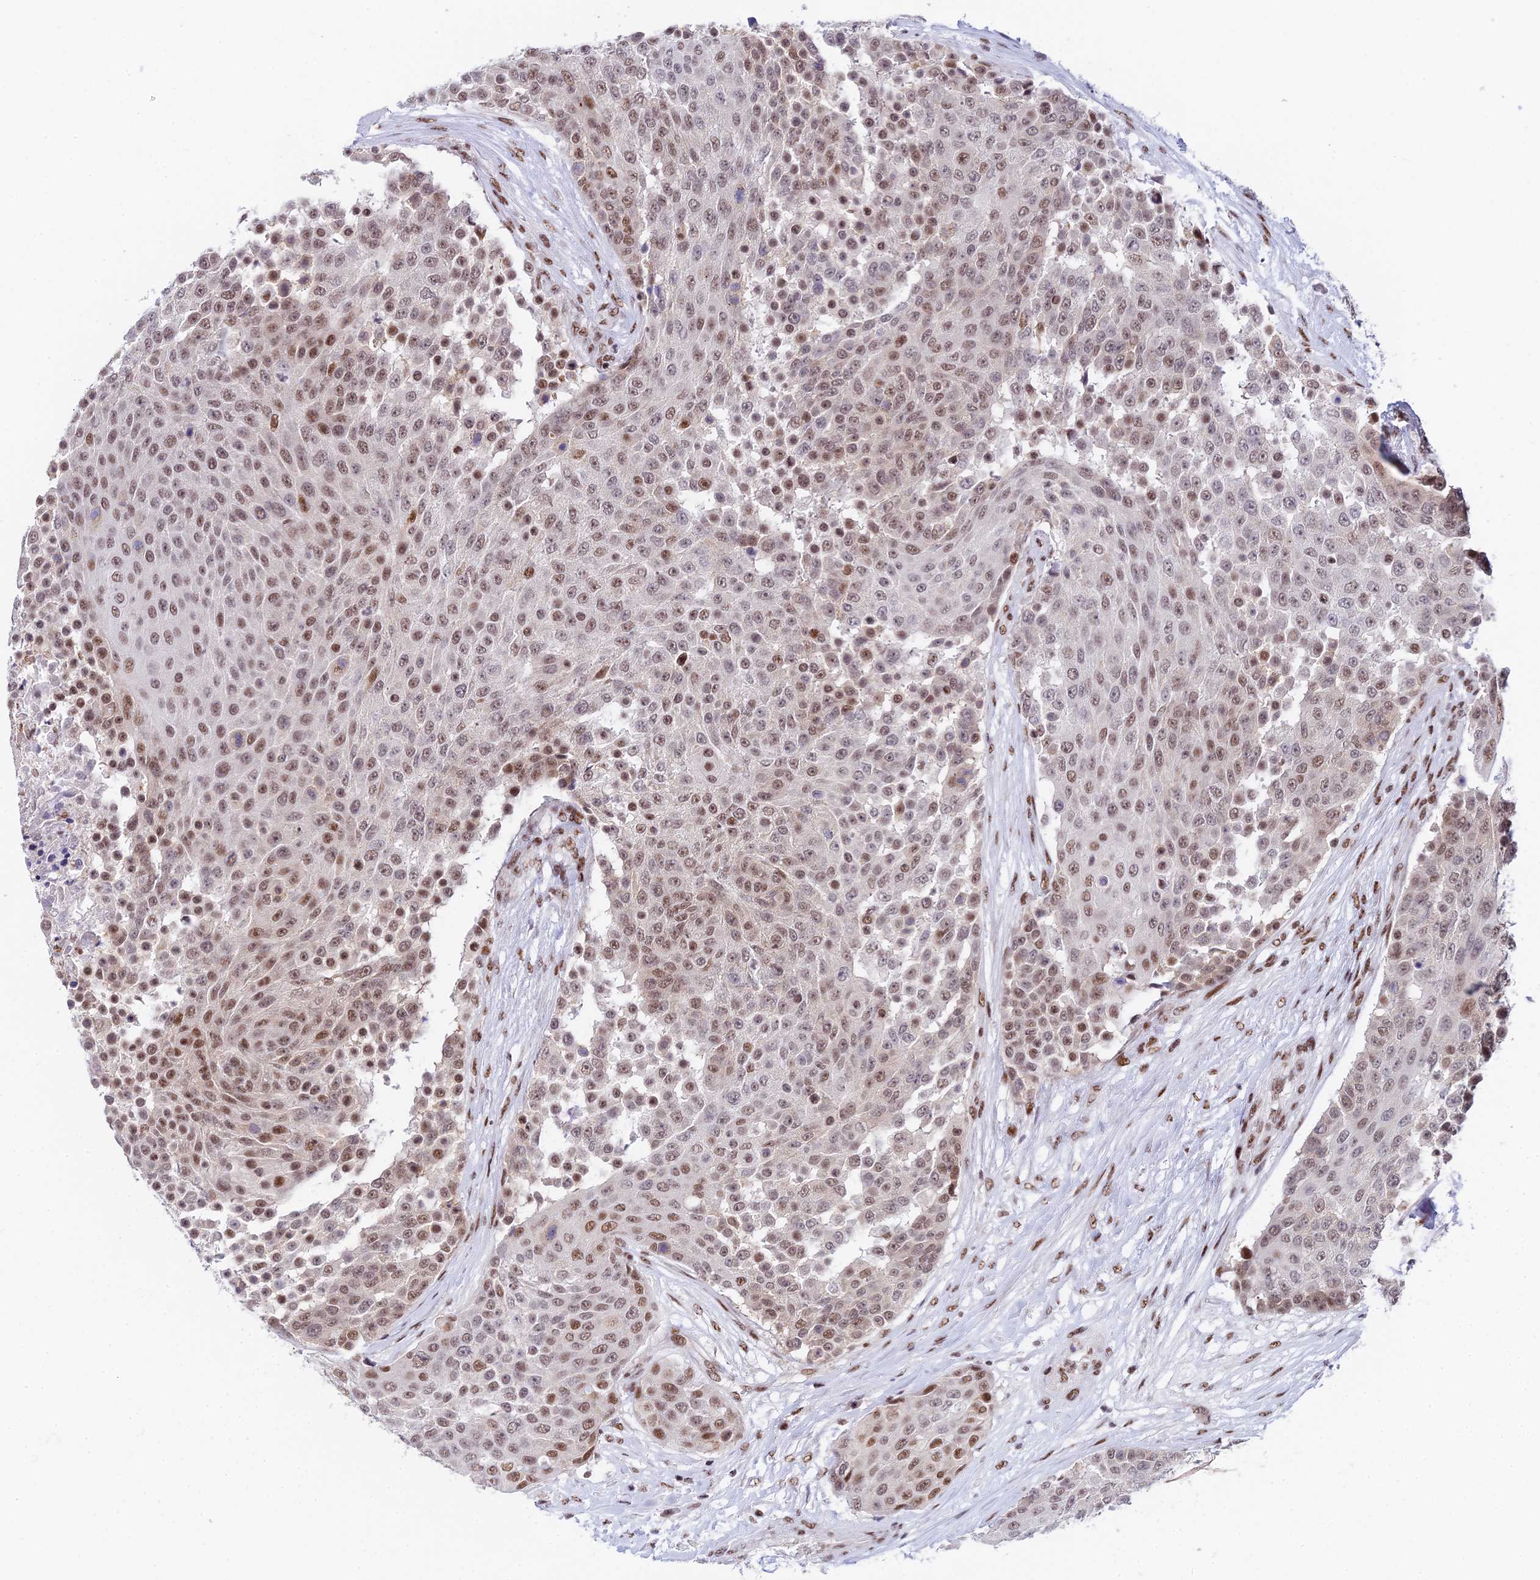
{"staining": {"intensity": "moderate", "quantity": ">75%", "location": "nuclear"}, "tissue": "urothelial cancer", "cell_type": "Tumor cells", "image_type": "cancer", "snomed": [{"axis": "morphology", "description": "Urothelial carcinoma, High grade"}, {"axis": "topography", "description": "Urinary bladder"}], "caption": "A brown stain labels moderate nuclear positivity of a protein in human urothelial cancer tumor cells. Using DAB (3,3'-diaminobenzidine) (brown) and hematoxylin (blue) stains, captured at high magnification using brightfield microscopy.", "gene": "USP22", "patient": {"sex": "female", "age": 63}}